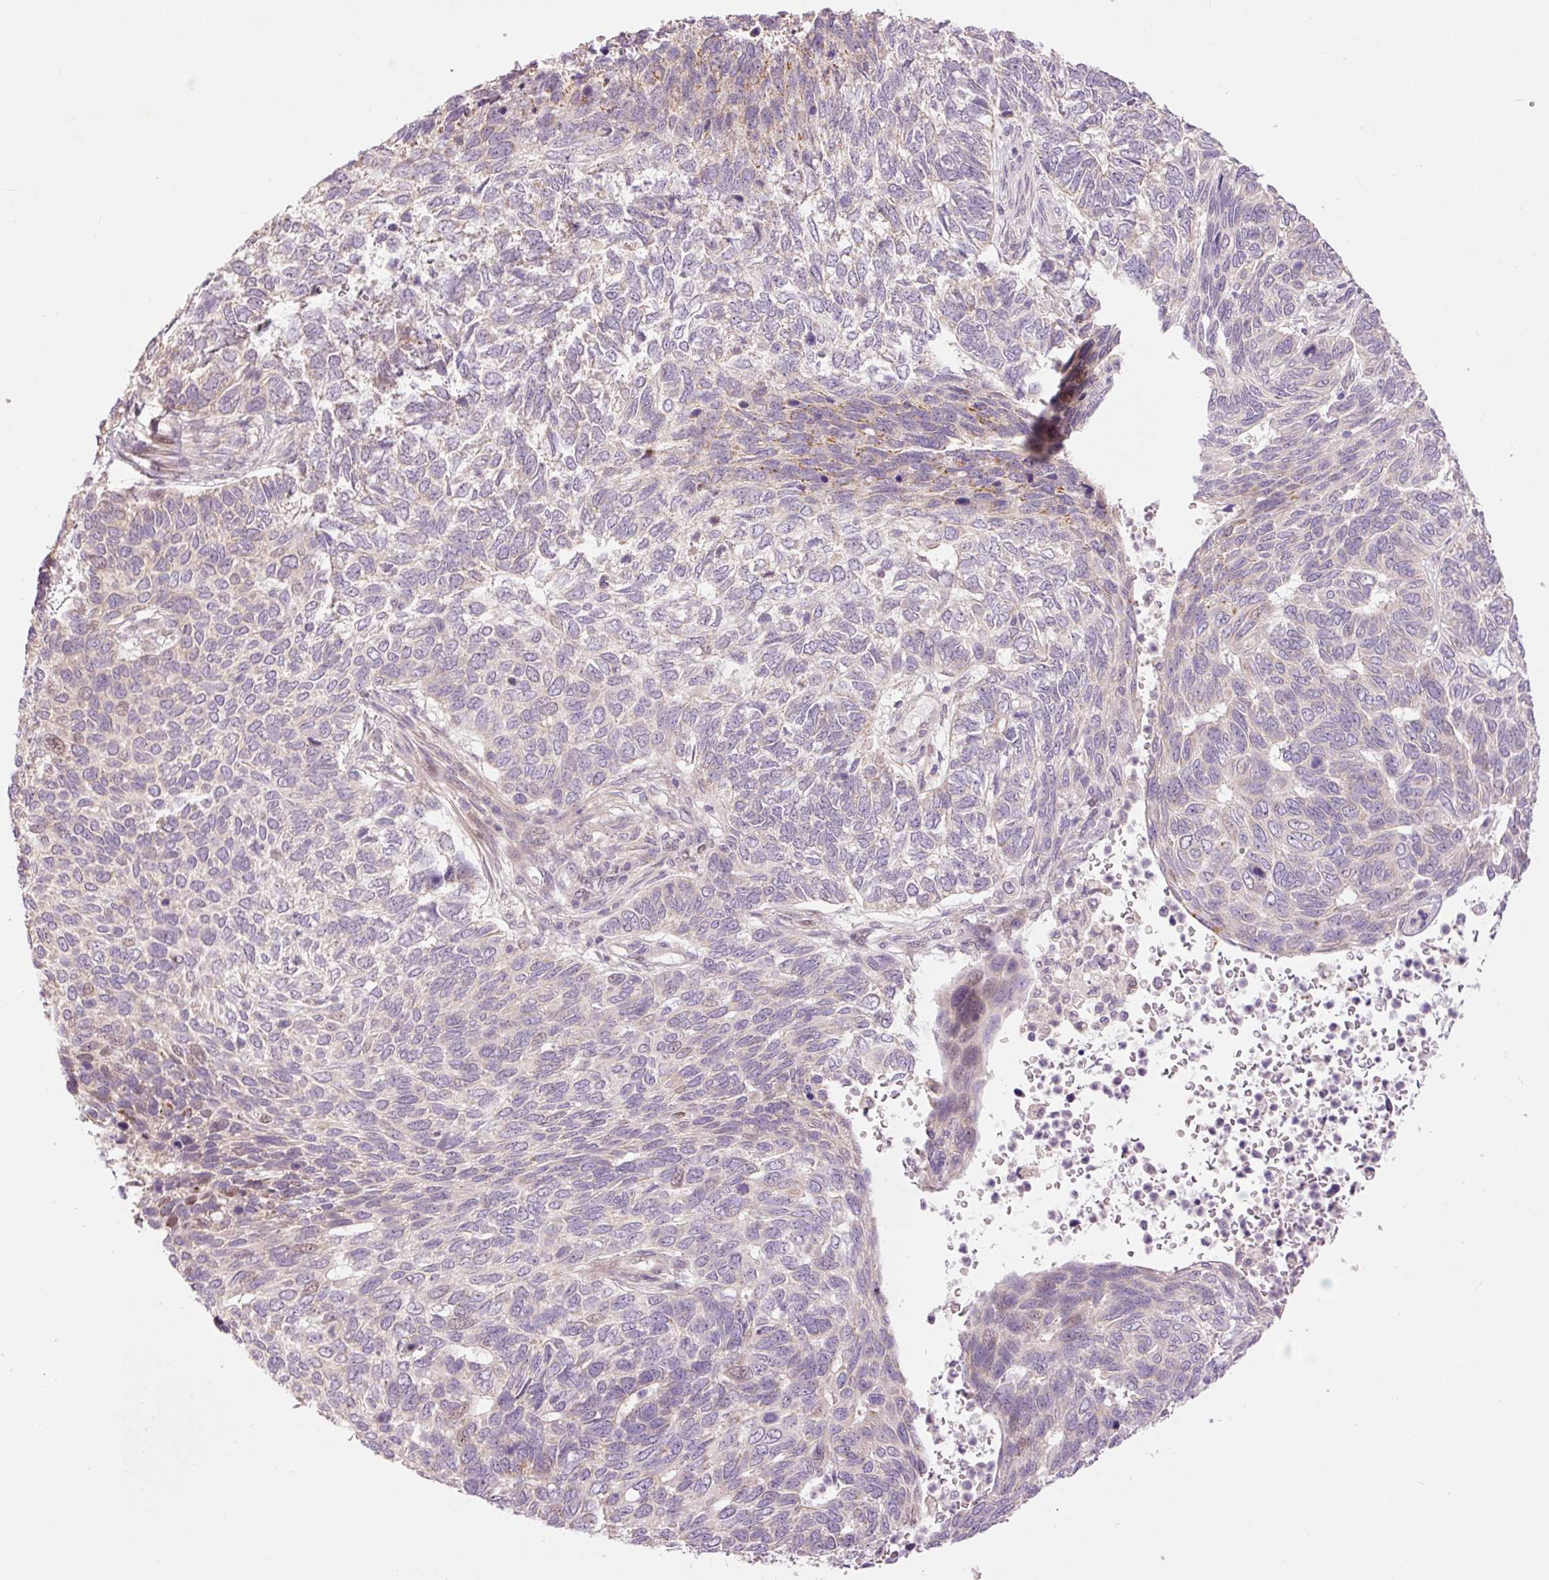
{"staining": {"intensity": "weak", "quantity": "<25%", "location": "cytoplasmic/membranous"}, "tissue": "skin cancer", "cell_type": "Tumor cells", "image_type": "cancer", "snomed": [{"axis": "morphology", "description": "Basal cell carcinoma"}, {"axis": "topography", "description": "Skin"}], "caption": "A high-resolution micrograph shows immunohistochemistry (IHC) staining of skin cancer (basal cell carcinoma), which exhibits no significant positivity in tumor cells.", "gene": "SLC29A3", "patient": {"sex": "female", "age": 65}}